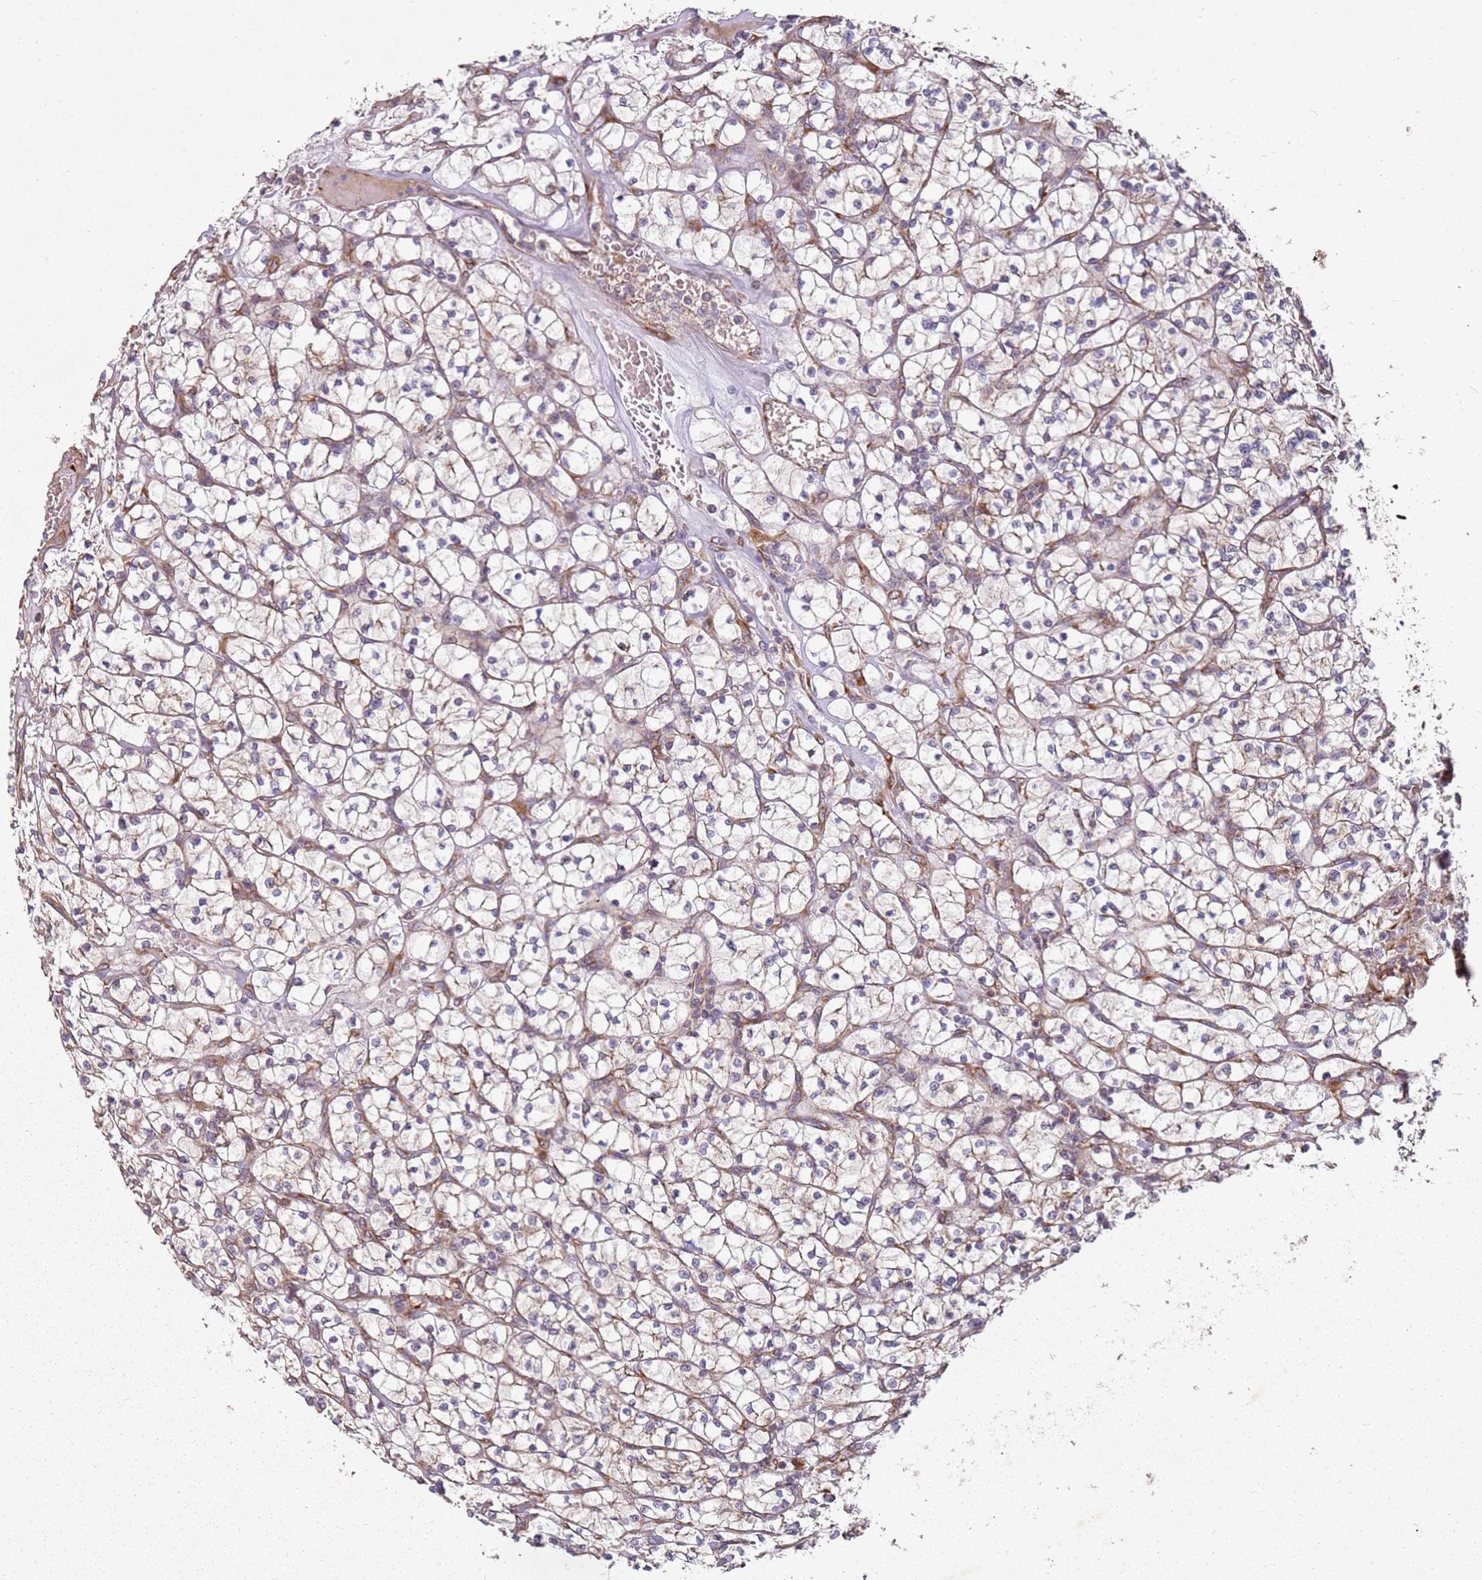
{"staining": {"intensity": "weak", "quantity": ">75%", "location": "cytoplasmic/membranous"}, "tissue": "renal cancer", "cell_type": "Tumor cells", "image_type": "cancer", "snomed": [{"axis": "morphology", "description": "Adenocarcinoma, NOS"}, {"axis": "topography", "description": "Kidney"}], "caption": "The histopathology image demonstrates immunohistochemical staining of renal cancer (adenocarcinoma). There is weak cytoplasmic/membranous expression is seen in approximately >75% of tumor cells.", "gene": "ARFRP1", "patient": {"sex": "female", "age": 64}}